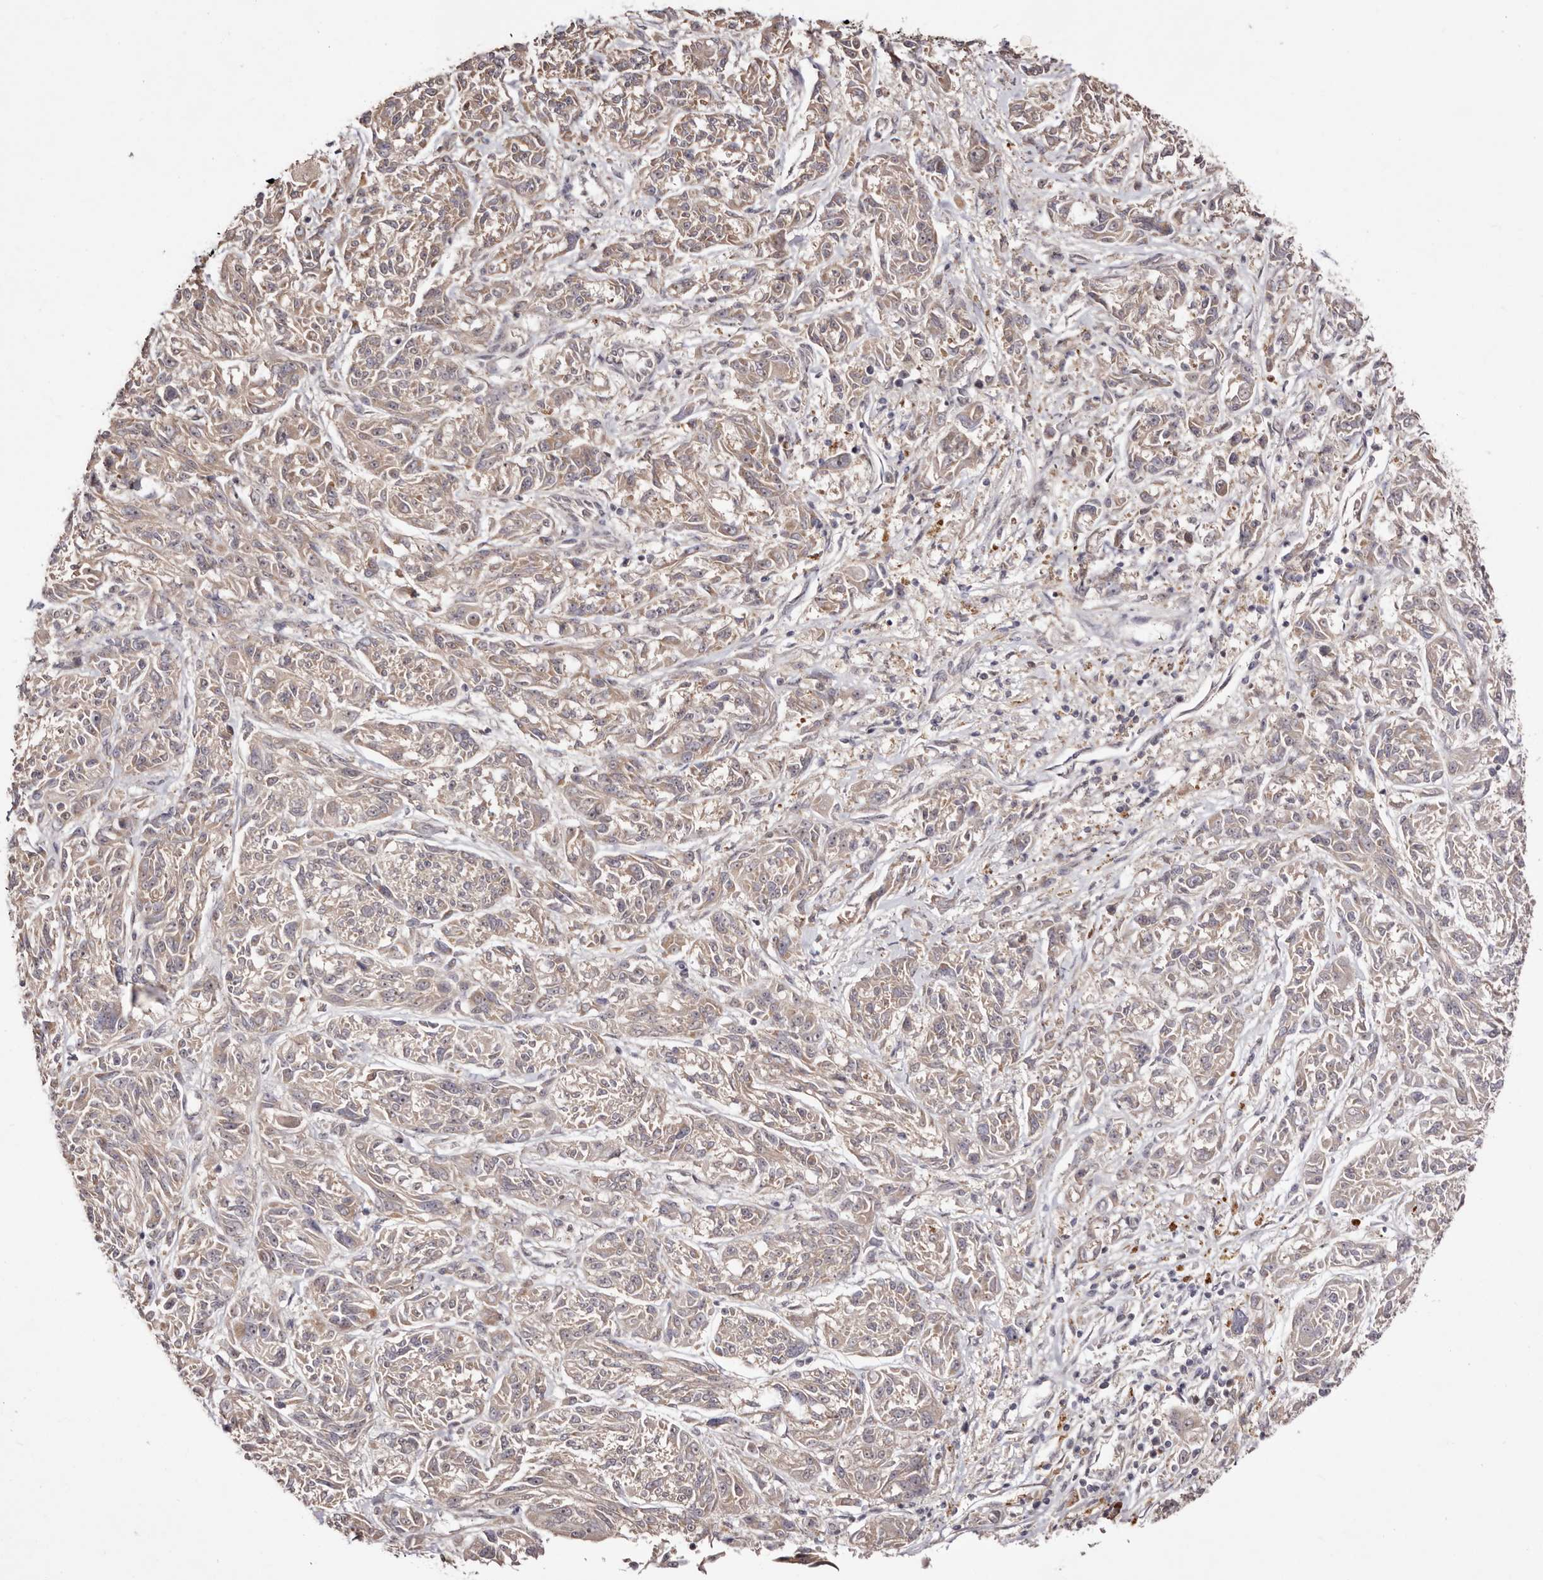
{"staining": {"intensity": "negative", "quantity": "none", "location": "none"}, "tissue": "melanoma", "cell_type": "Tumor cells", "image_type": "cancer", "snomed": [{"axis": "morphology", "description": "Malignant melanoma, NOS"}, {"axis": "topography", "description": "Skin"}], "caption": "Immunohistochemical staining of human malignant melanoma demonstrates no significant staining in tumor cells.", "gene": "EGR3", "patient": {"sex": "male", "age": 53}}